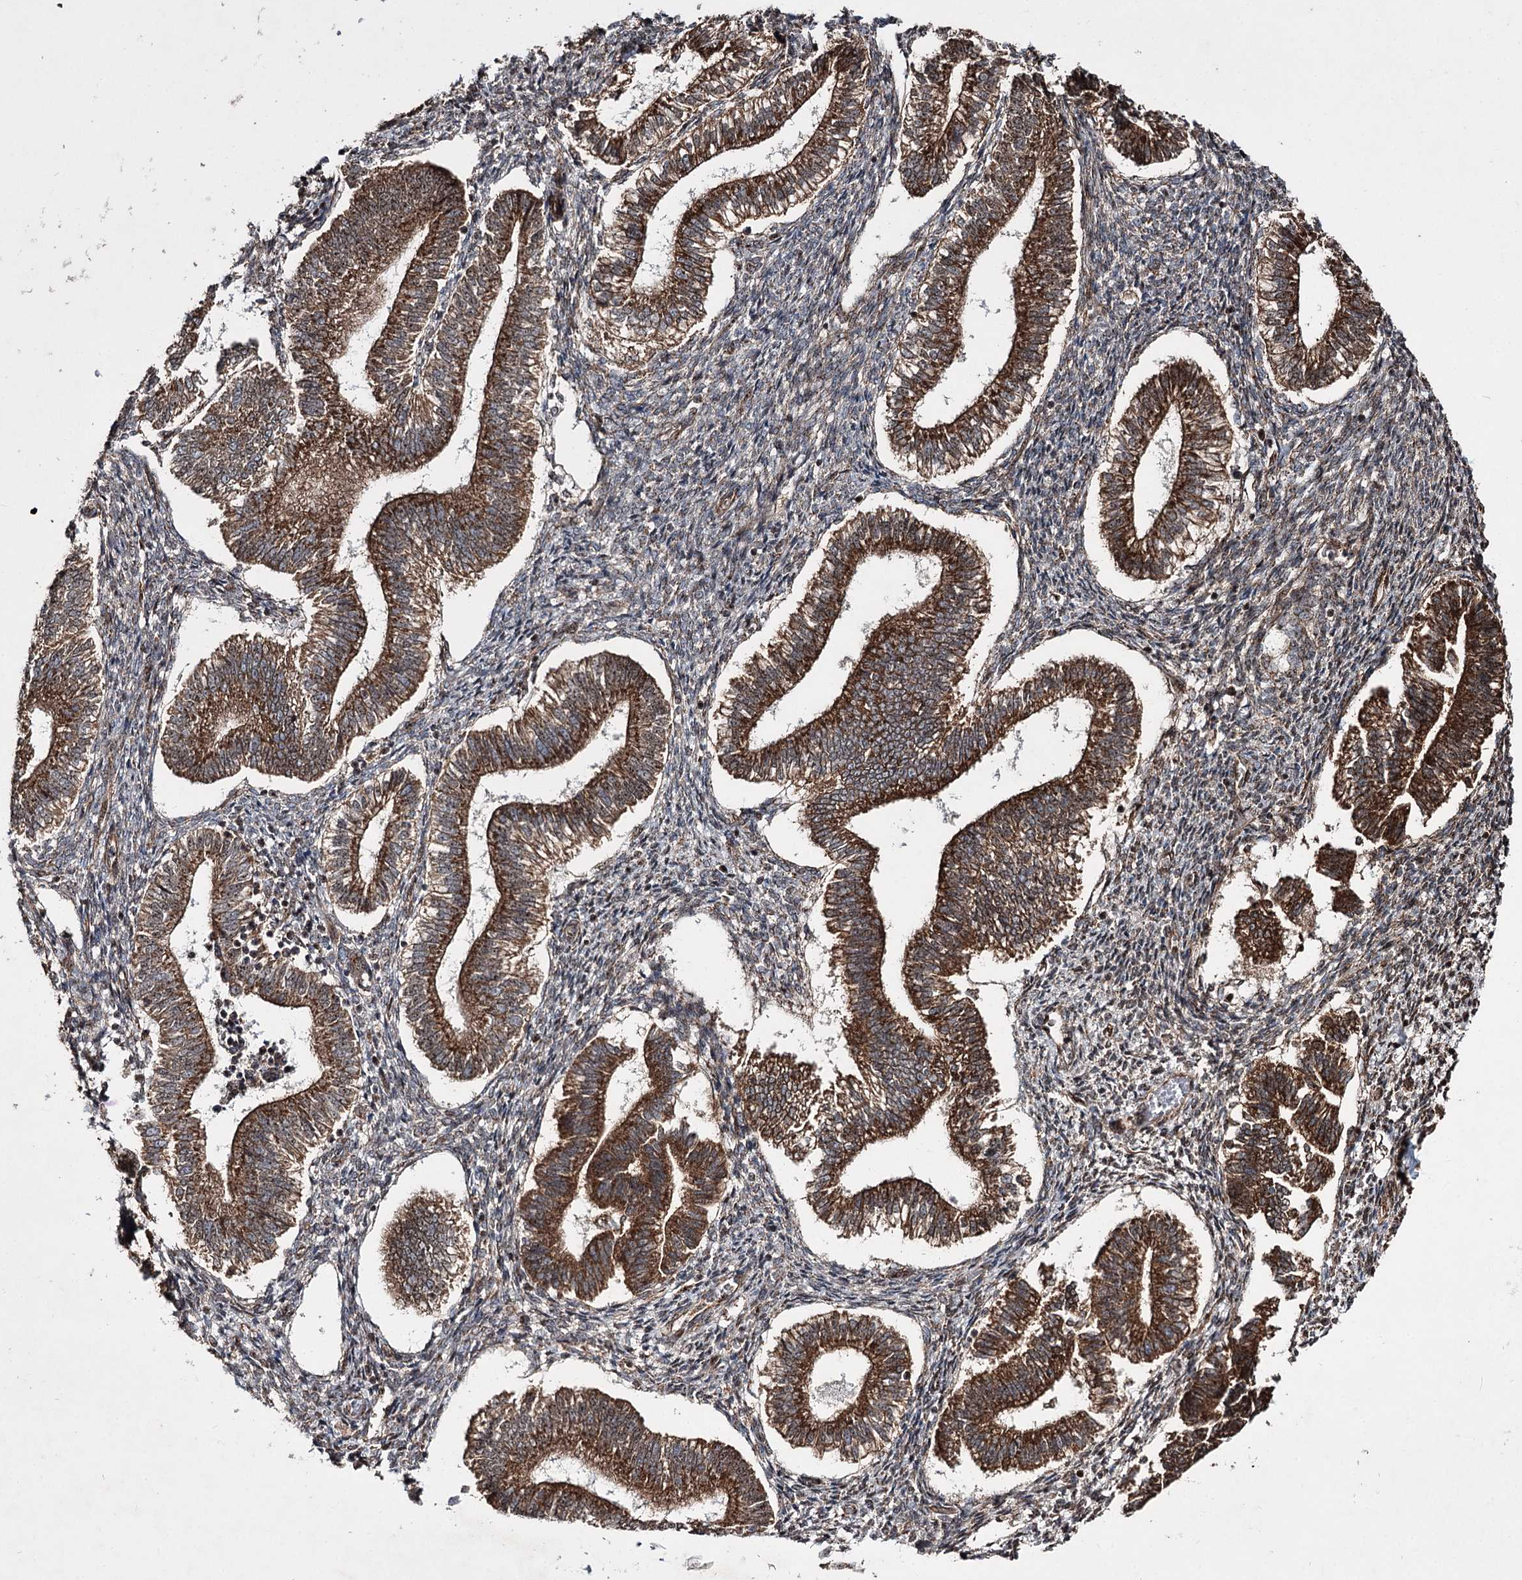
{"staining": {"intensity": "moderate", "quantity": "<25%", "location": "cytoplasmic/membranous,nuclear"}, "tissue": "endometrium", "cell_type": "Cells in endometrial stroma", "image_type": "normal", "snomed": [{"axis": "morphology", "description": "Normal tissue, NOS"}, {"axis": "topography", "description": "Endometrium"}], "caption": "High-magnification brightfield microscopy of normal endometrium stained with DAB (brown) and counterstained with hematoxylin (blue). cells in endometrial stroma exhibit moderate cytoplasmic/membranous,nuclear expression is present in approximately<25% of cells.", "gene": "SERINC5", "patient": {"sex": "female", "age": 25}}